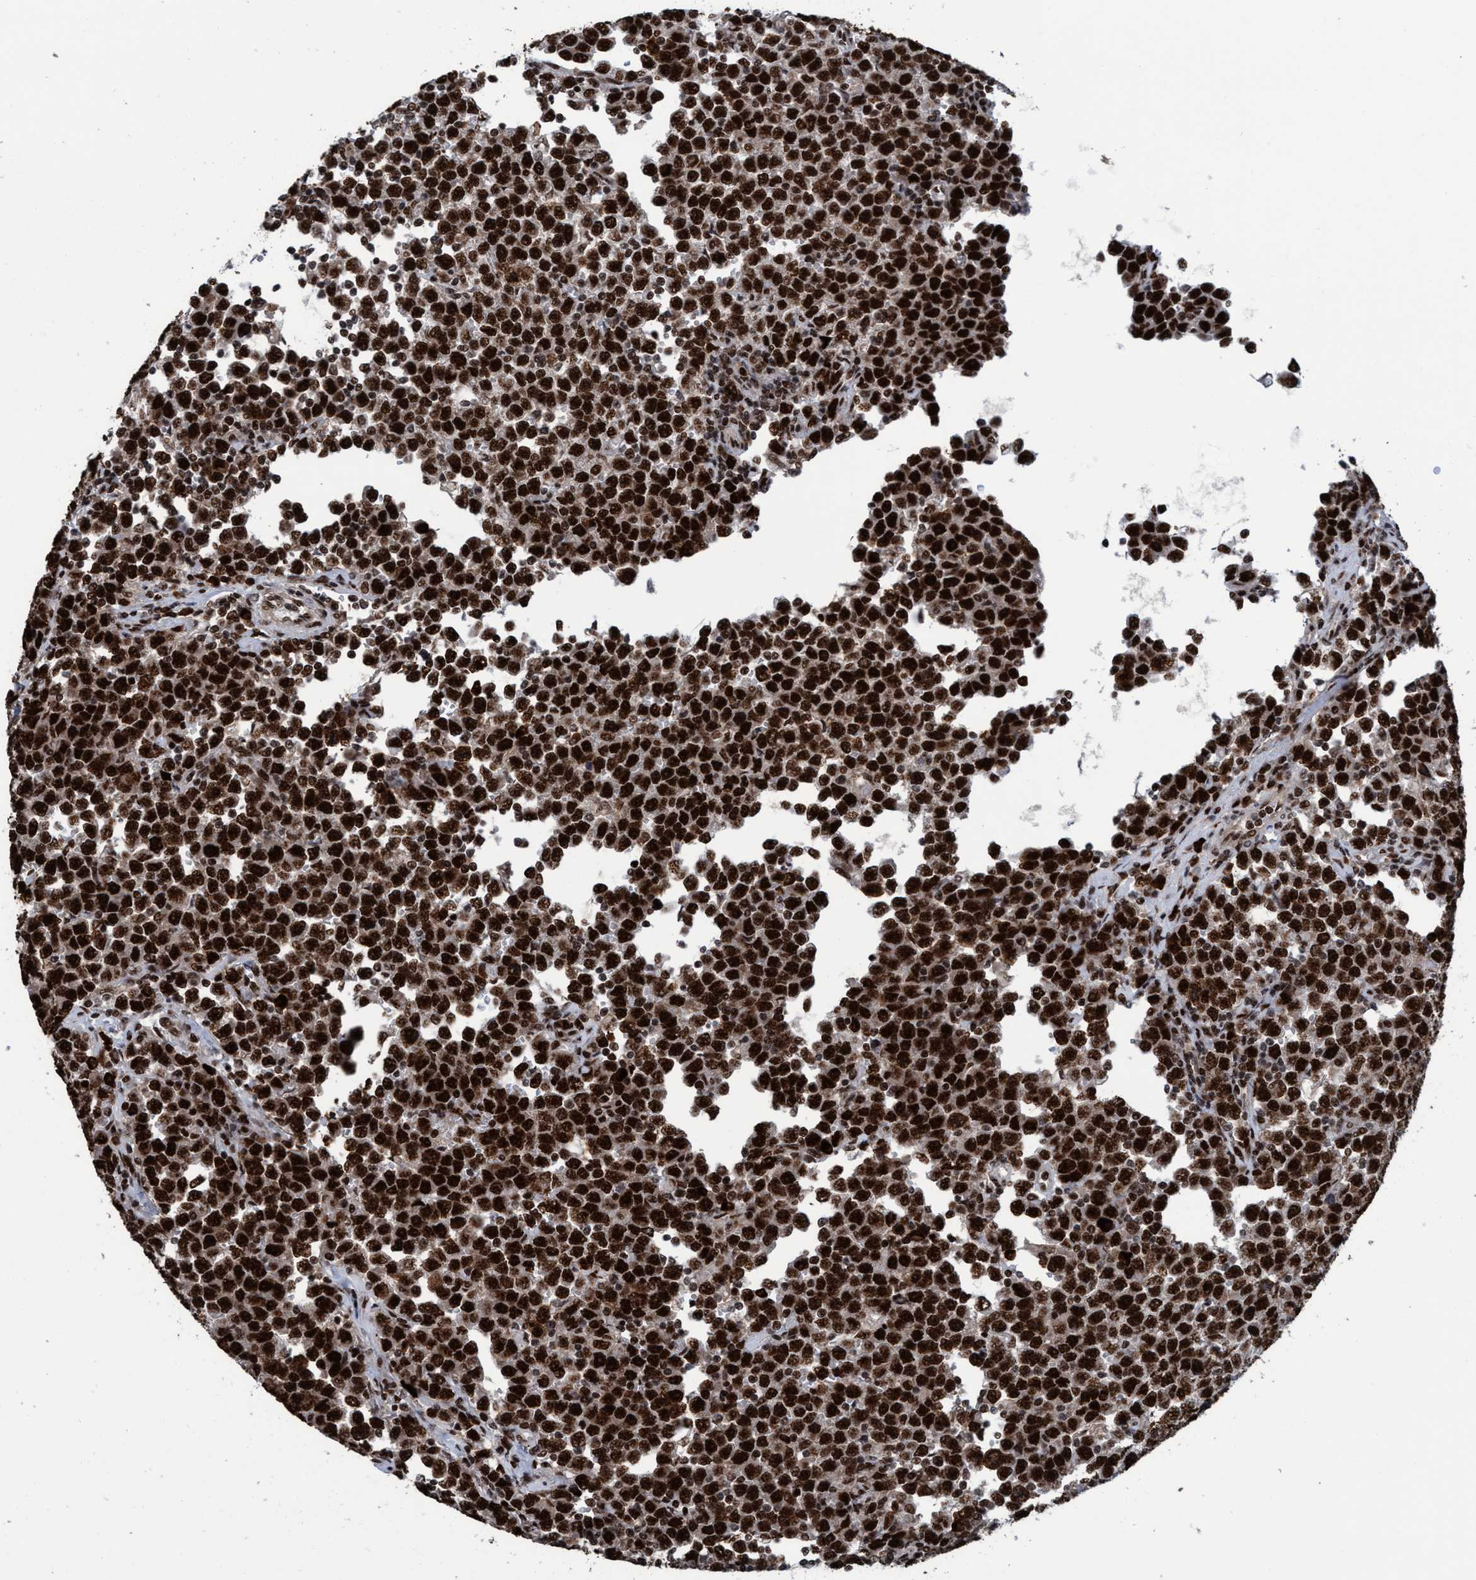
{"staining": {"intensity": "strong", "quantity": ">75%", "location": "nuclear"}, "tissue": "testis cancer", "cell_type": "Tumor cells", "image_type": "cancer", "snomed": [{"axis": "morphology", "description": "Seminoma, NOS"}, {"axis": "topography", "description": "Testis"}], "caption": "Immunohistochemistry micrograph of testis seminoma stained for a protein (brown), which shows high levels of strong nuclear expression in approximately >75% of tumor cells.", "gene": "TOPBP1", "patient": {"sex": "male", "age": 43}}